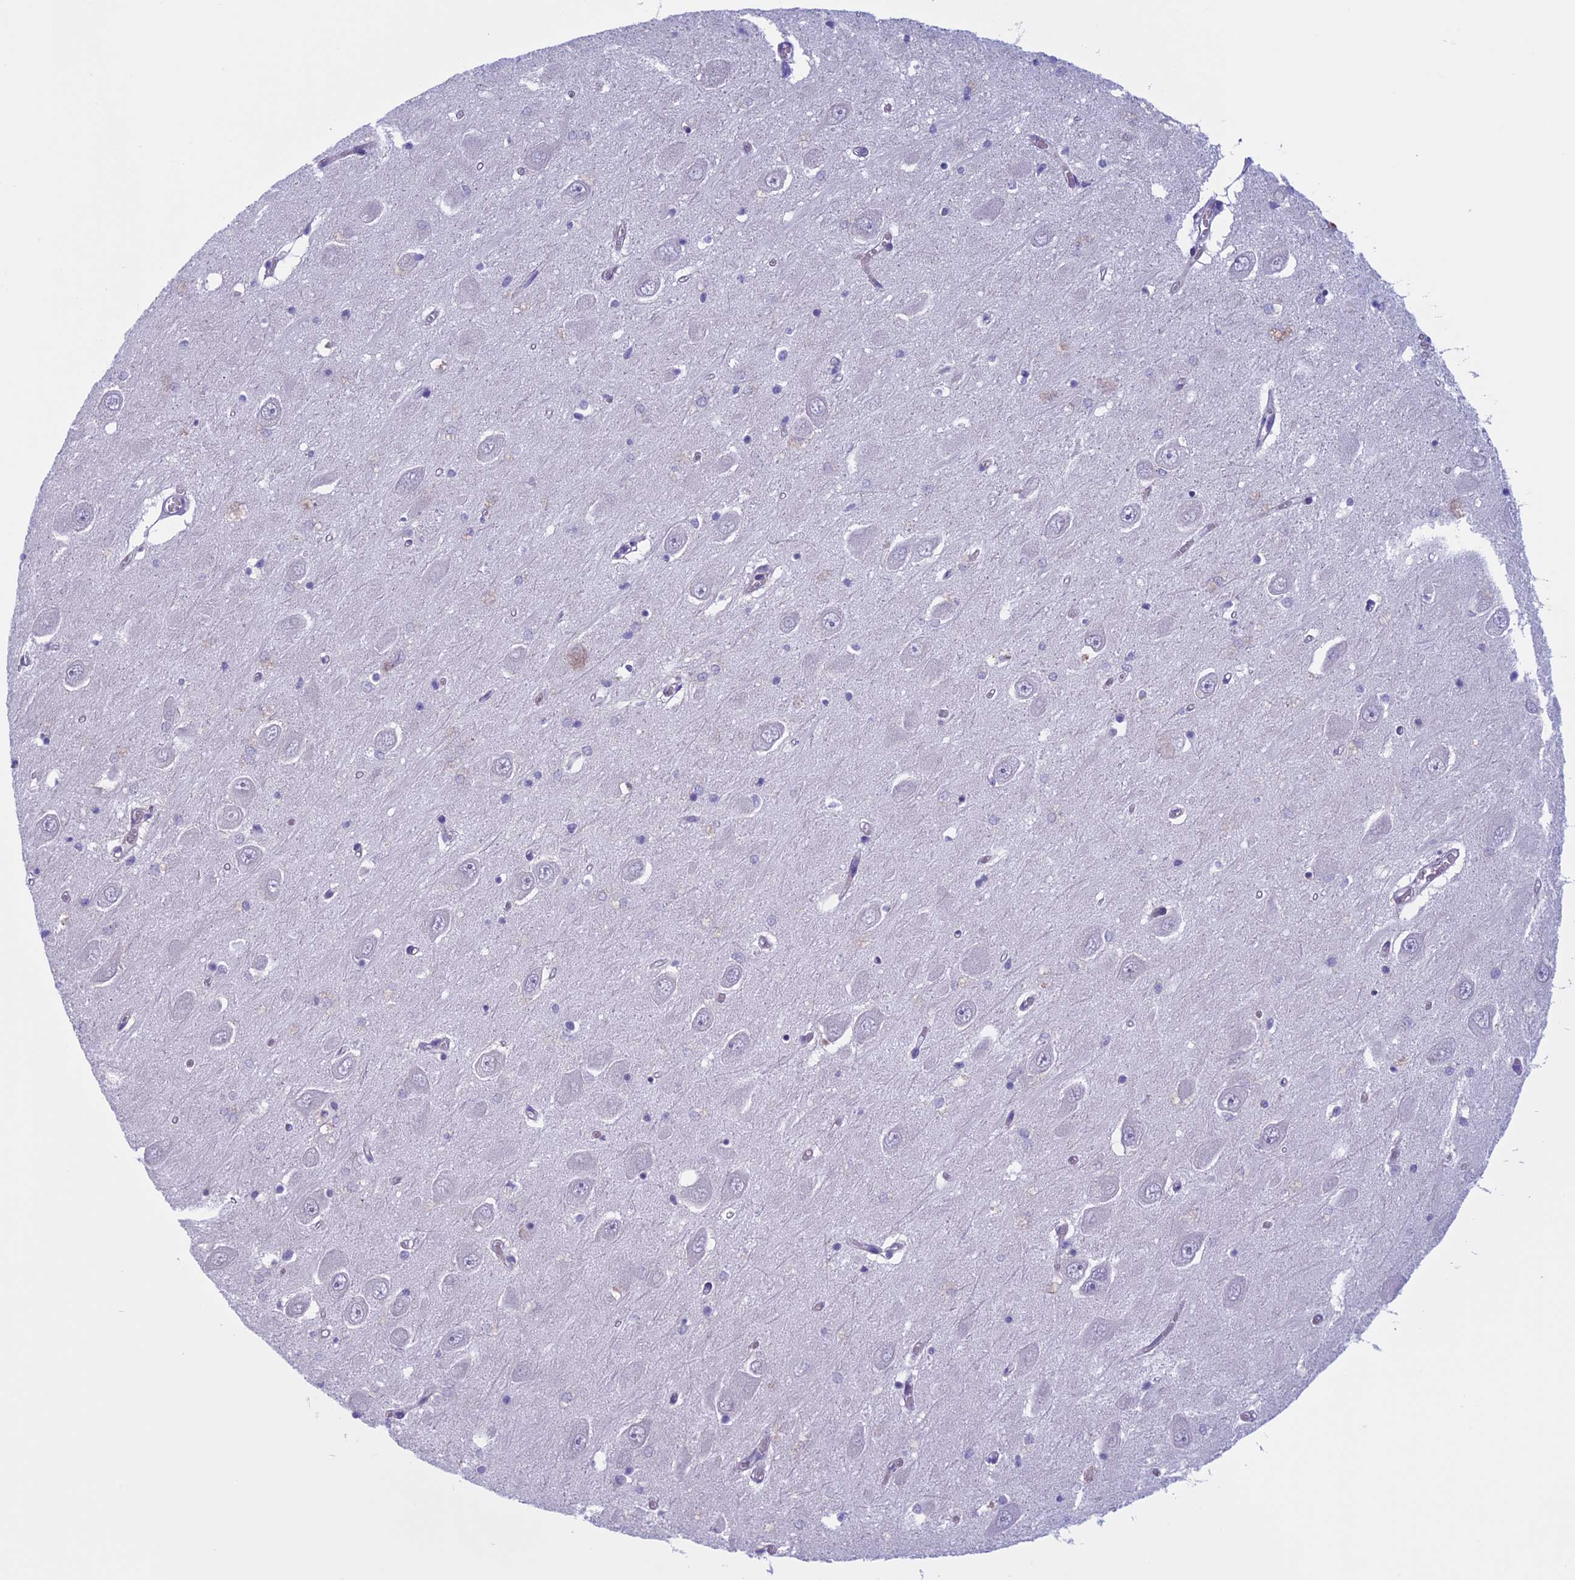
{"staining": {"intensity": "negative", "quantity": "none", "location": "none"}, "tissue": "hippocampus", "cell_type": "Glial cells", "image_type": "normal", "snomed": [{"axis": "morphology", "description": "Normal tissue, NOS"}, {"axis": "topography", "description": "Hippocampus"}], "caption": "Protein analysis of unremarkable hippocampus demonstrates no significant expression in glial cells.", "gene": "ANGPTL2", "patient": {"sex": "male", "age": 70}}